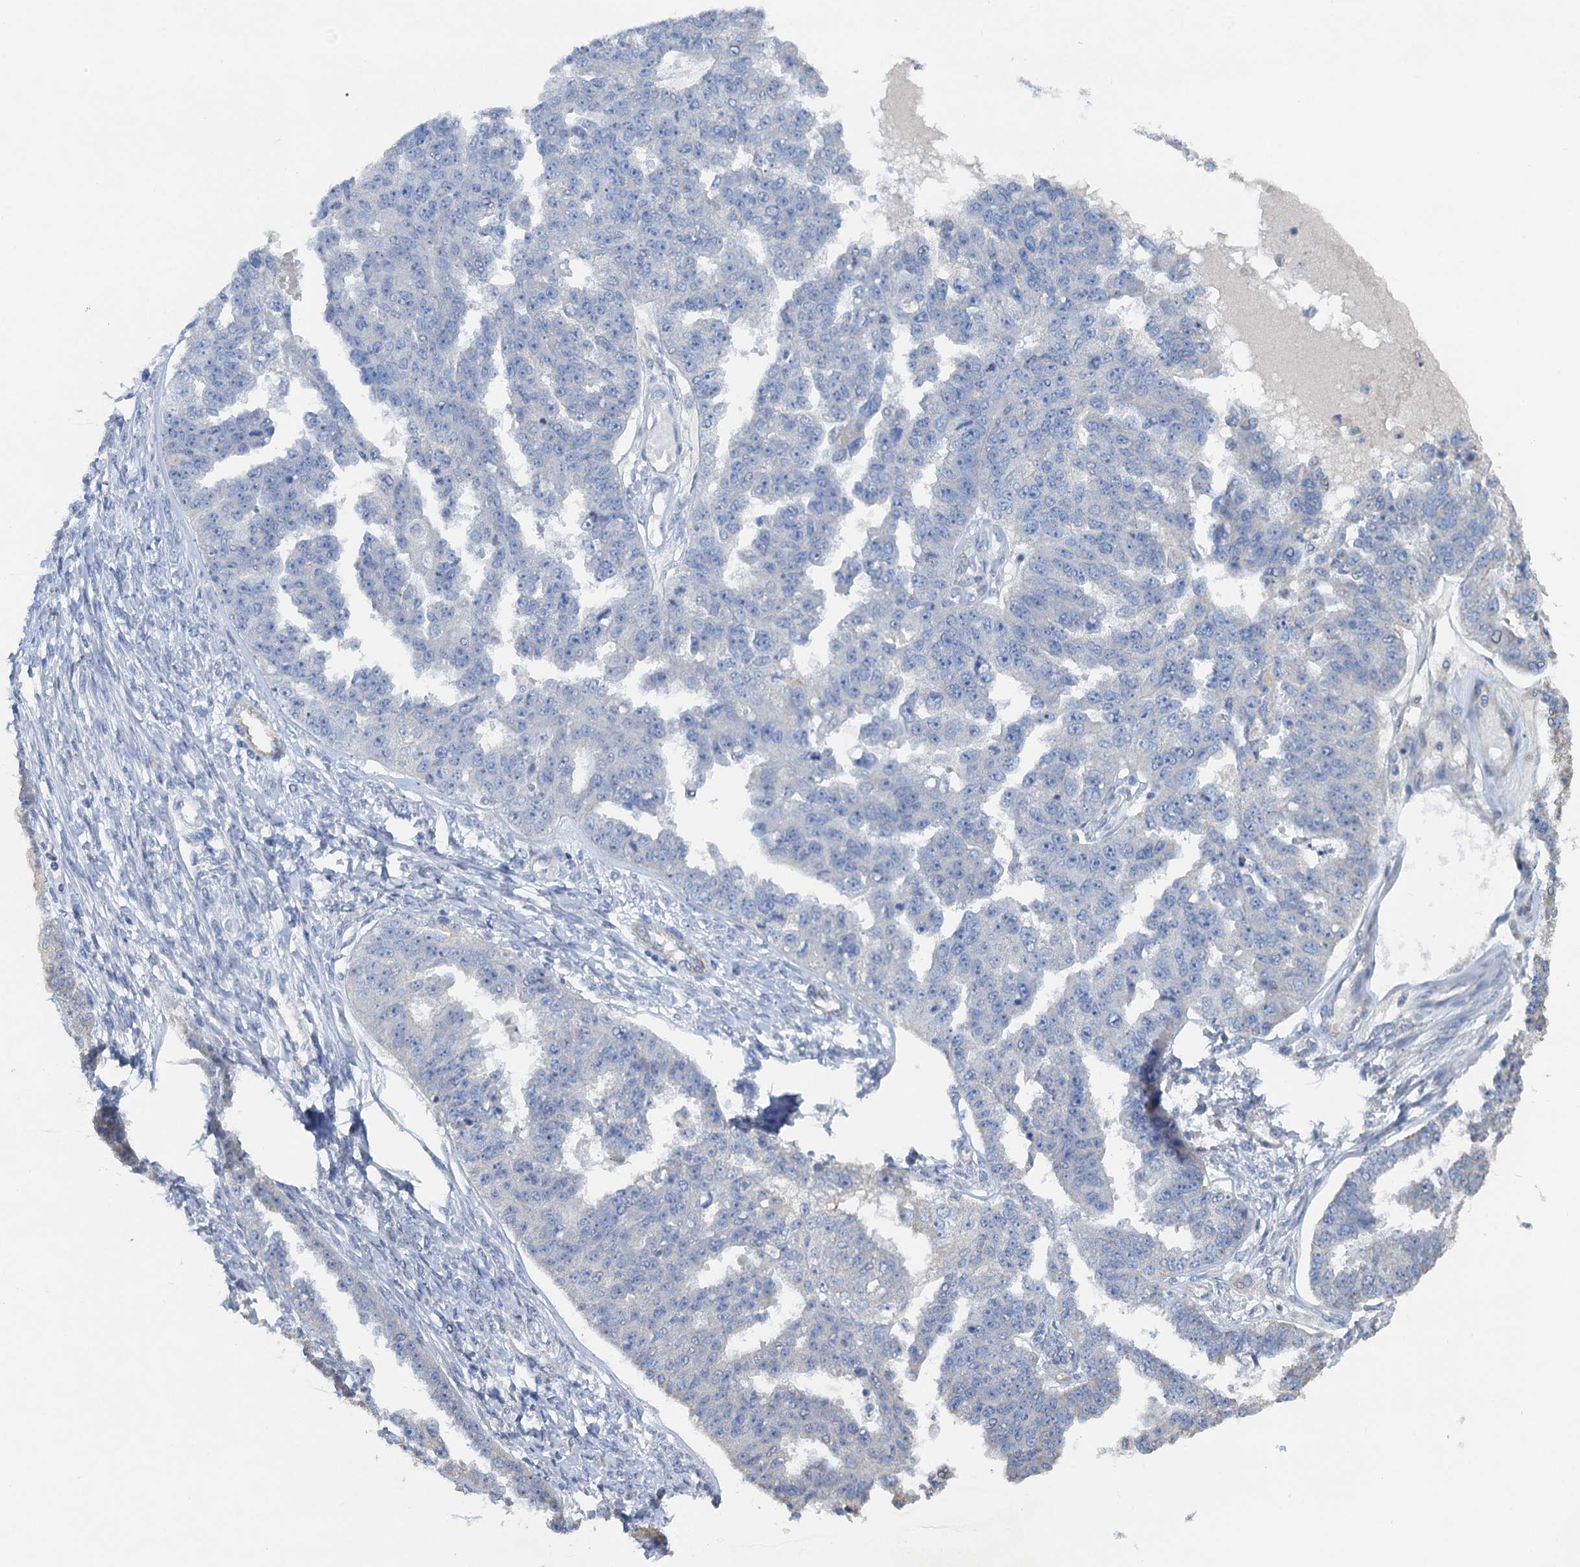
{"staining": {"intensity": "negative", "quantity": "none", "location": "none"}, "tissue": "ovarian cancer", "cell_type": "Tumor cells", "image_type": "cancer", "snomed": [{"axis": "morphology", "description": "Cystadenocarcinoma, serous, NOS"}, {"axis": "topography", "description": "Ovary"}], "caption": "Tumor cells show no significant protein expression in ovarian cancer (serous cystadenocarcinoma). (DAB (3,3'-diaminobenzidine) immunohistochemistry visualized using brightfield microscopy, high magnification).", "gene": "PLLP", "patient": {"sex": "female", "age": 58}}